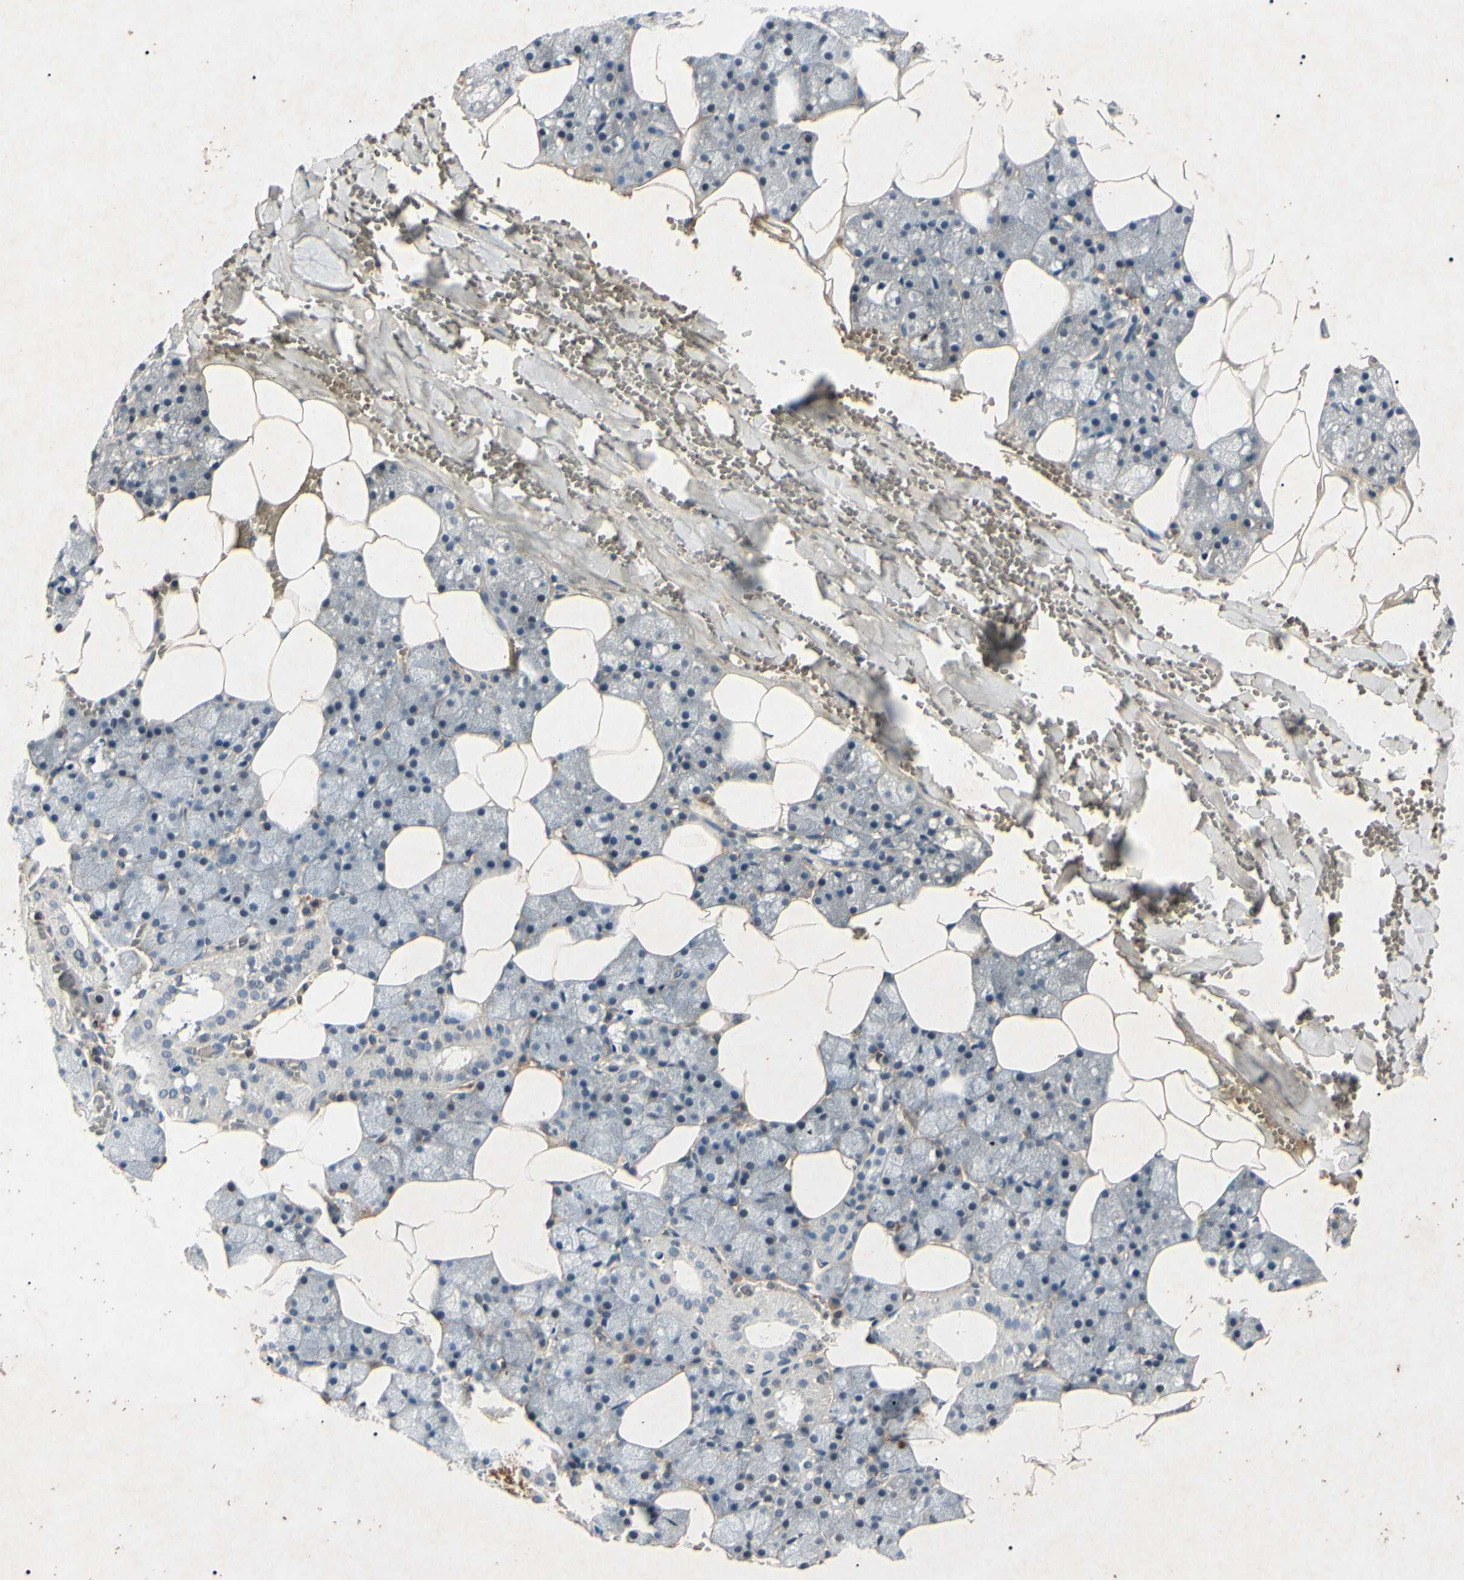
{"staining": {"intensity": "negative", "quantity": "none", "location": "none"}, "tissue": "salivary gland", "cell_type": "Glandular cells", "image_type": "normal", "snomed": [{"axis": "morphology", "description": "Normal tissue, NOS"}, {"axis": "topography", "description": "Salivary gland"}], "caption": "The image demonstrates no staining of glandular cells in normal salivary gland.", "gene": "AEBP1", "patient": {"sex": "male", "age": 62}}